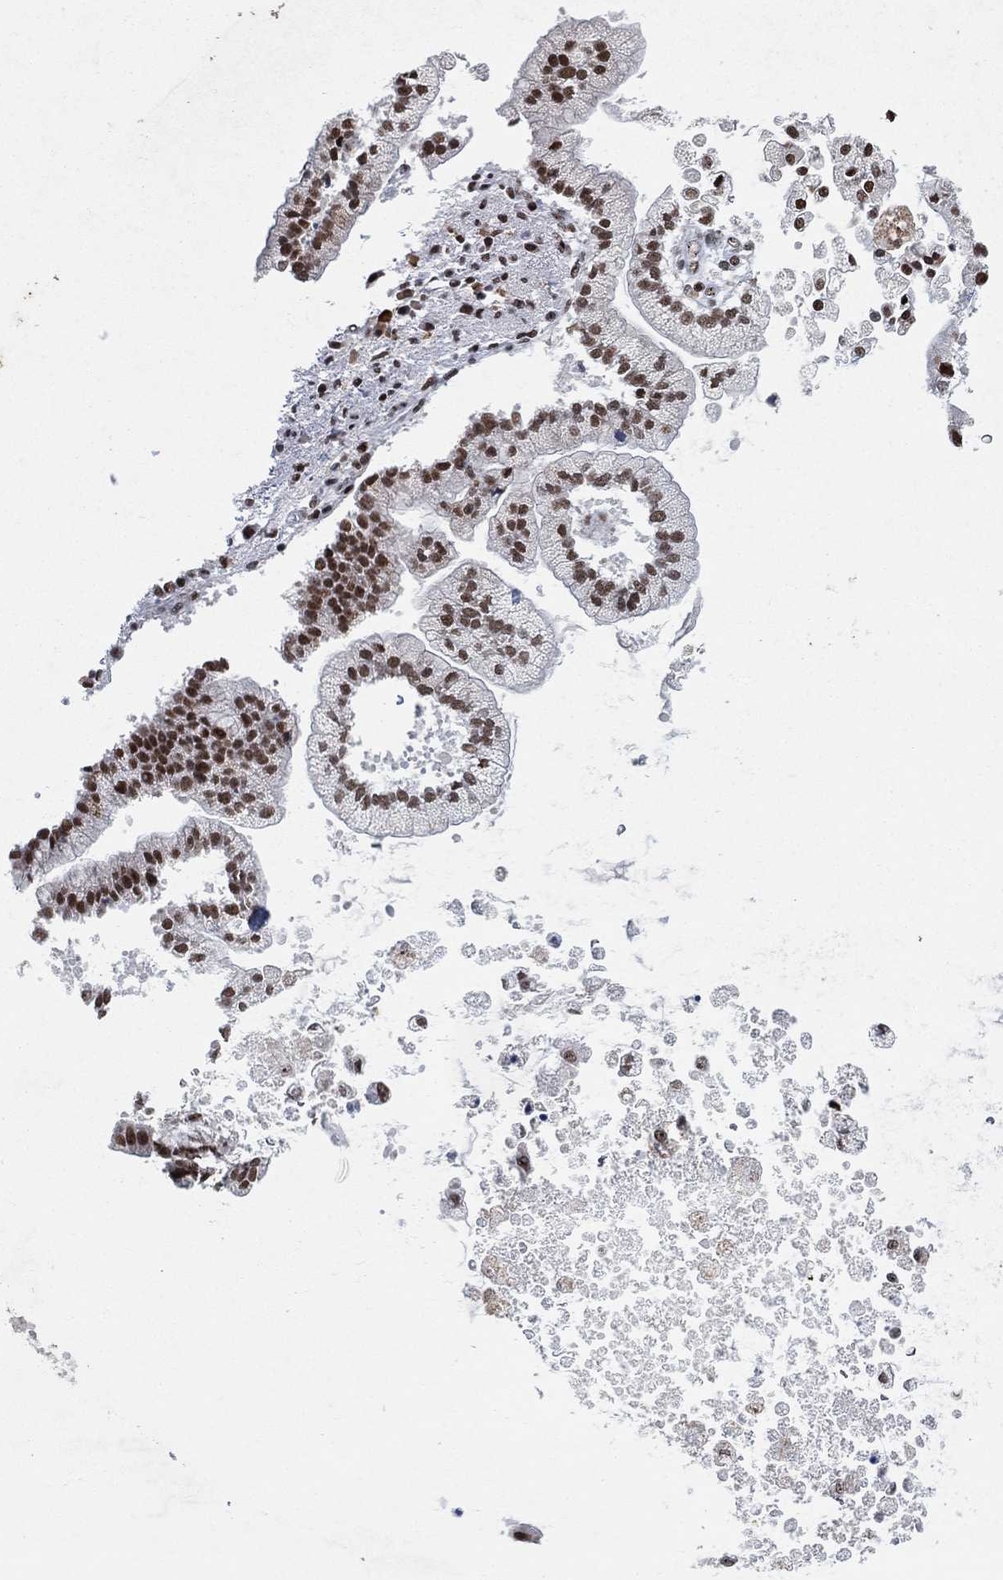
{"staining": {"intensity": "moderate", "quantity": ">75%", "location": "nuclear"}, "tissue": "liver cancer", "cell_type": "Tumor cells", "image_type": "cancer", "snomed": [{"axis": "morphology", "description": "Cholangiocarcinoma"}, {"axis": "topography", "description": "Liver"}], "caption": "Immunohistochemistry micrograph of neoplastic tissue: liver cholangiocarcinoma stained using IHC demonstrates medium levels of moderate protein expression localized specifically in the nuclear of tumor cells, appearing as a nuclear brown color.", "gene": "DDX27", "patient": {"sex": "male", "age": 50}}